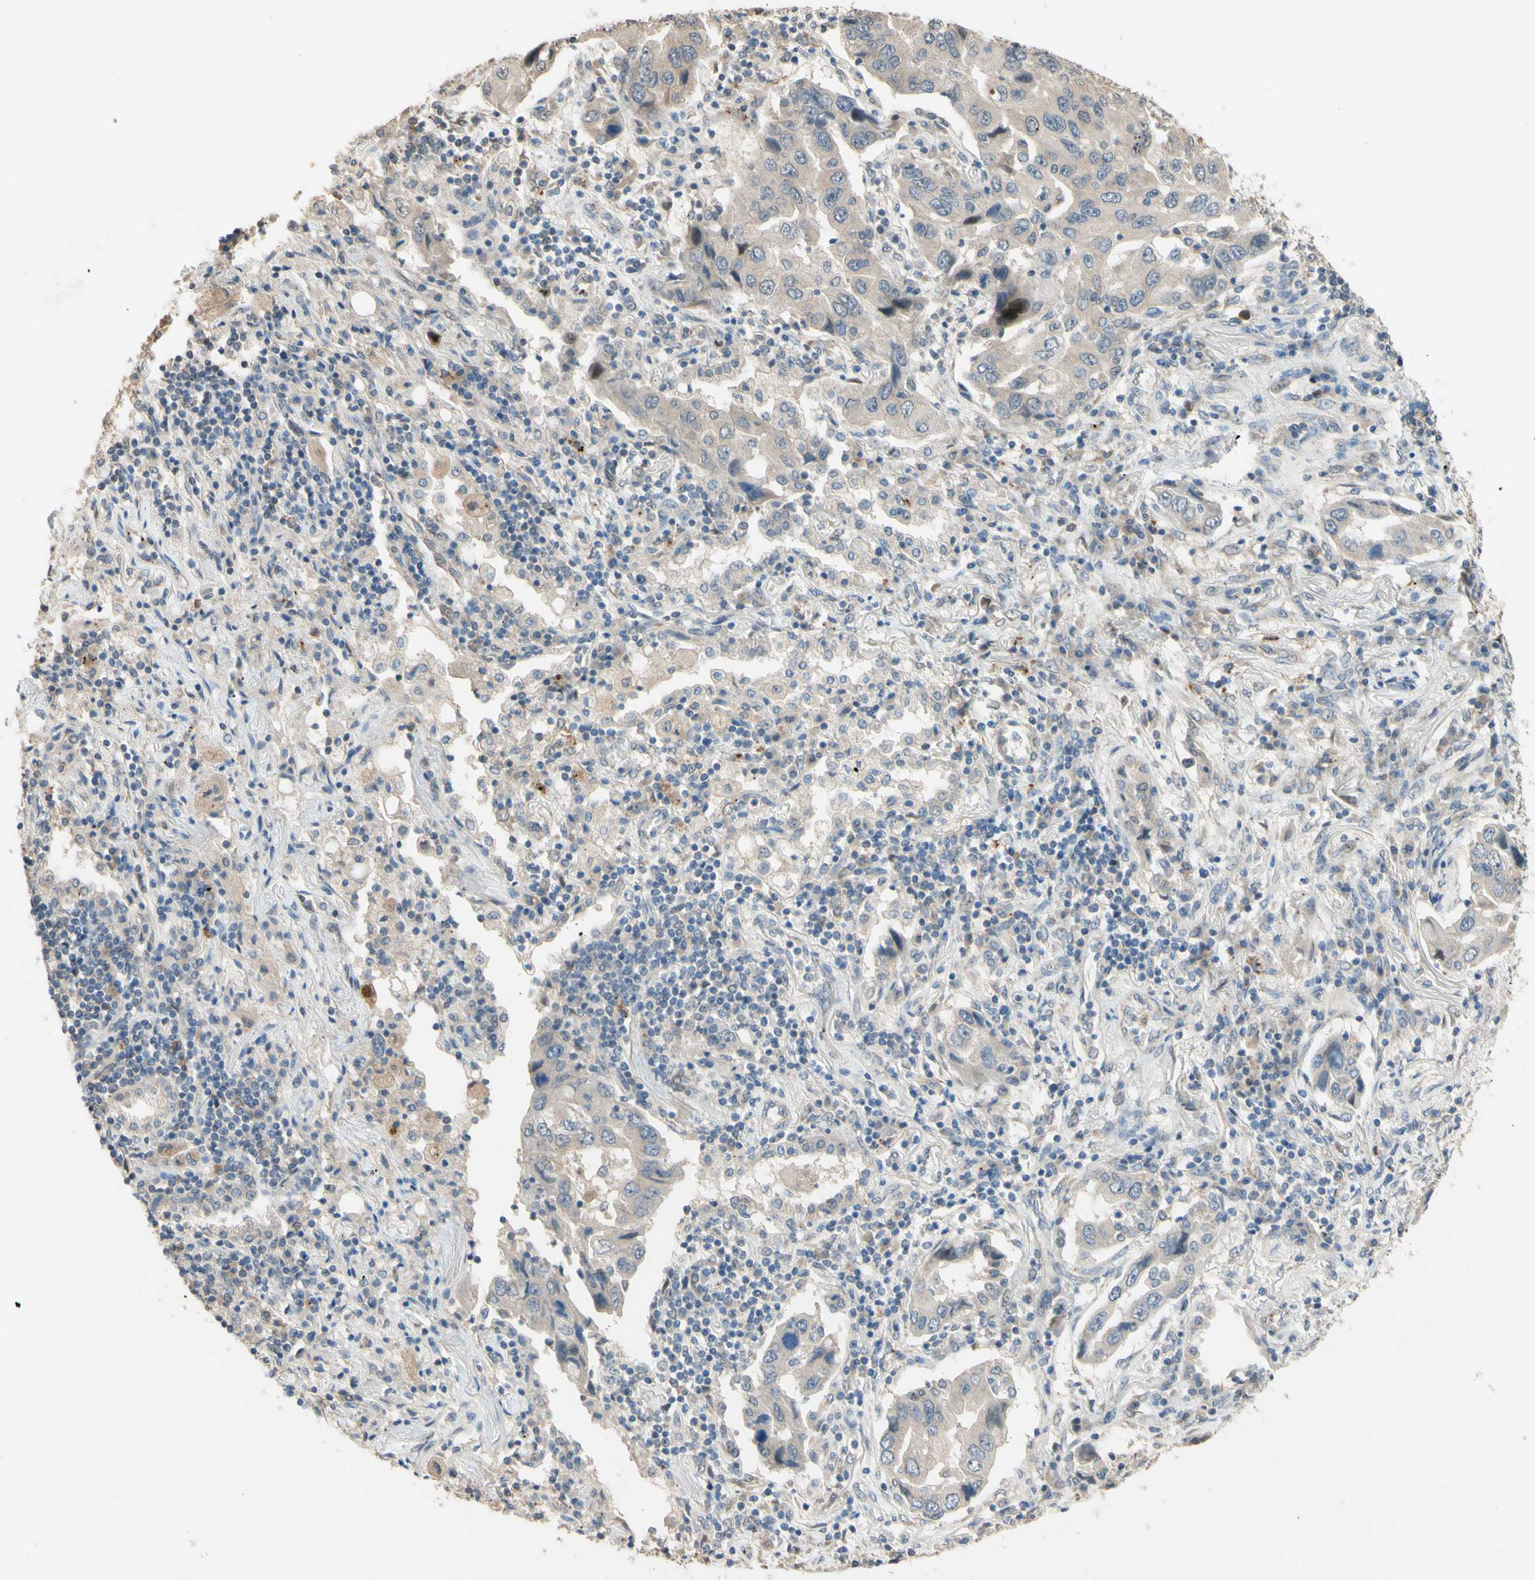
{"staining": {"intensity": "negative", "quantity": "none", "location": "none"}, "tissue": "lung cancer", "cell_type": "Tumor cells", "image_type": "cancer", "snomed": [{"axis": "morphology", "description": "Adenocarcinoma, NOS"}, {"axis": "topography", "description": "Lung"}], "caption": "This histopathology image is of lung adenocarcinoma stained with IHC to label a protein in brown with the nuclei are counter-stained blue. There is no expression in tumor cells. (DAB (3,3'-diaminobenzidine) immunohistochemistry visualized using brightfield microscopy, high magnification).", "gene": "SMIM19", "patient": {"sex": "female", "age": 65}}